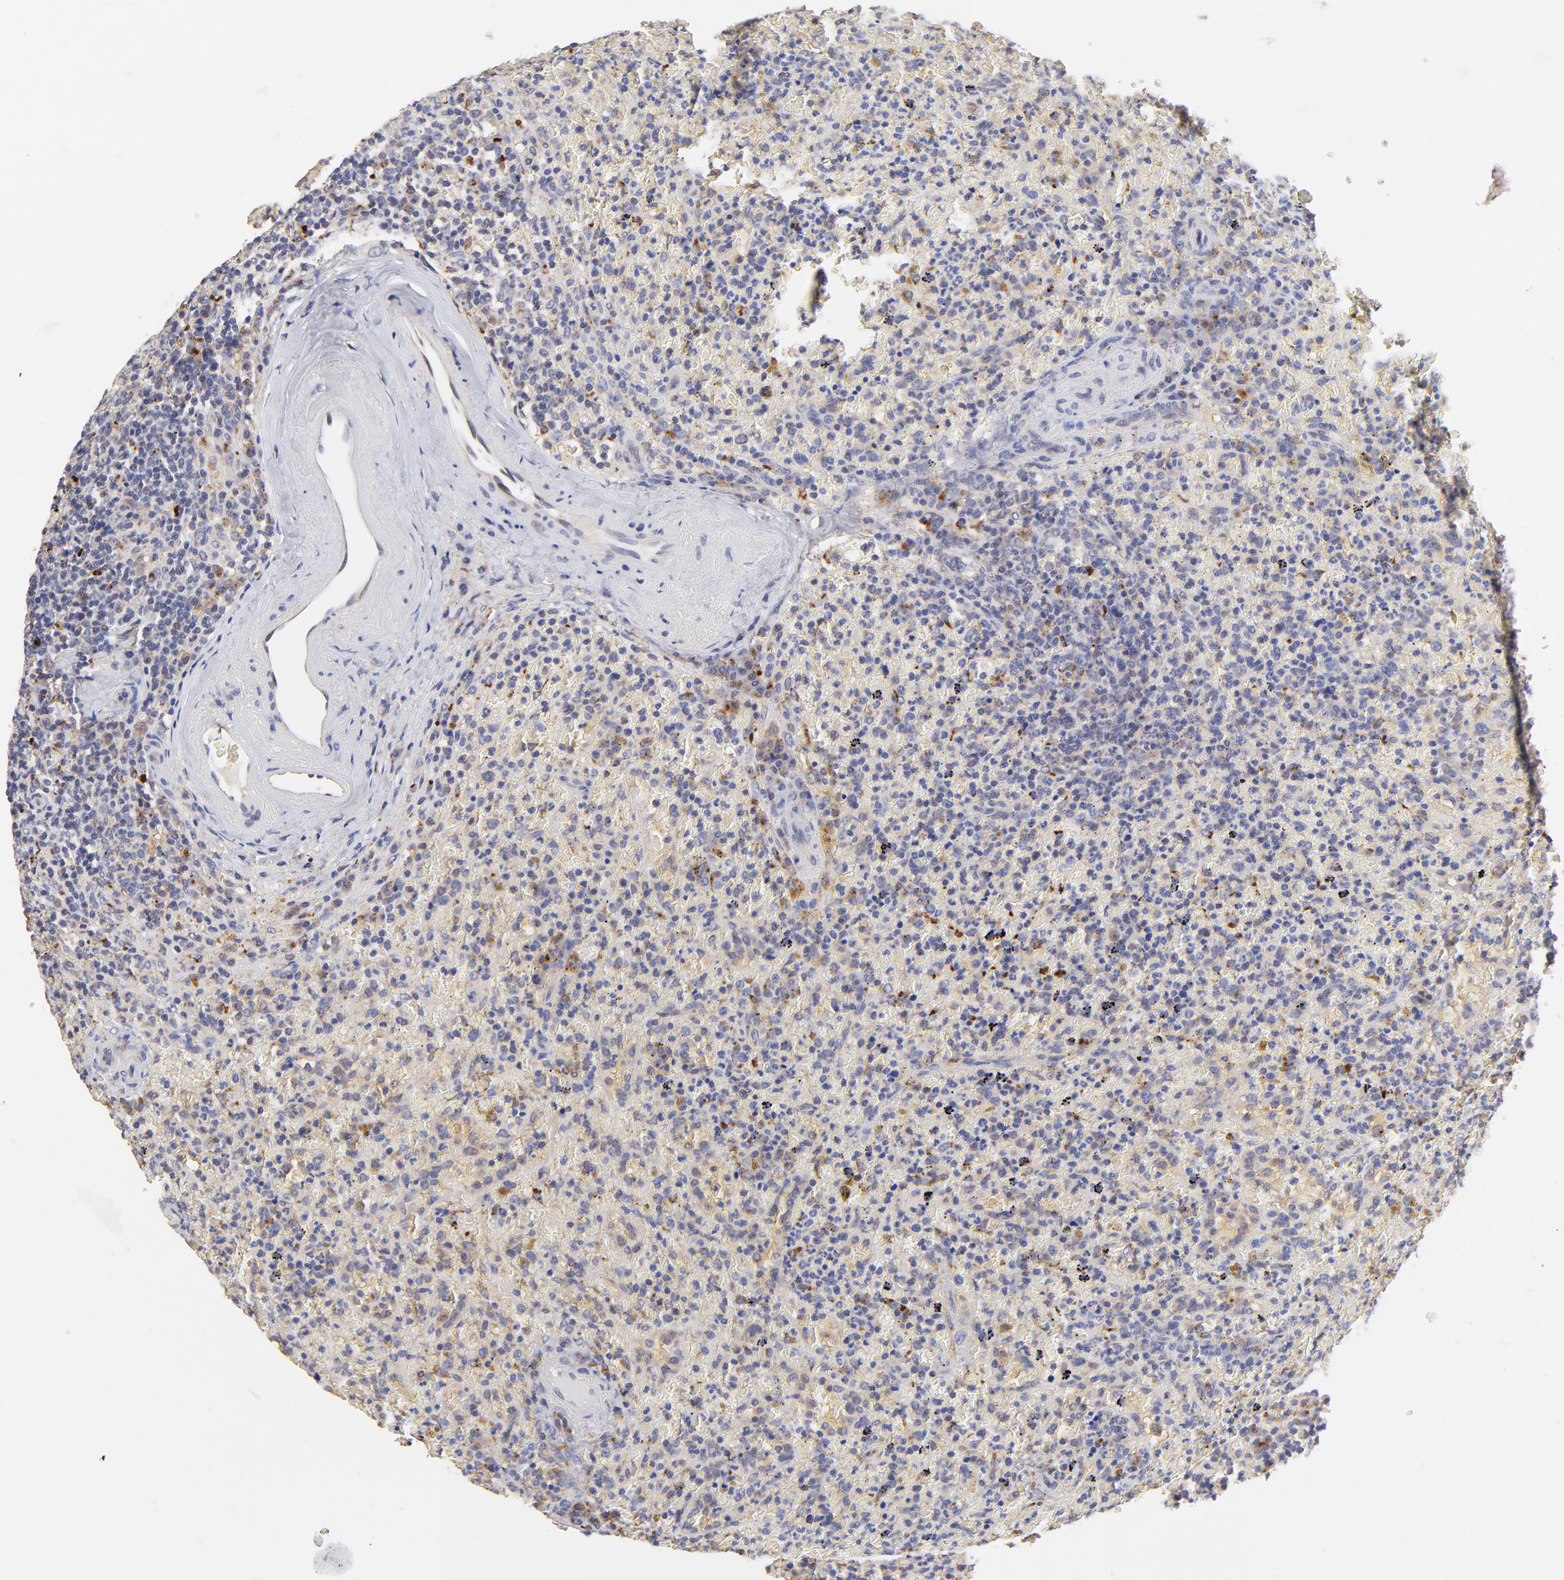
{"staining": {"intensity": "weak", "quantity": "<25%", "location": "cytoplasmic/membranous"}, "tissue": "lymphoma", "cell_type": "Tumor cells", "image_type": "cancer", "snomed": [{"axis": "morphology", "description": "Malignant lymphoma, non-Hodgkin's type, High grade"}, {"axis": "topography", "description": "Spleen"}, {"axis": "topography", "description": "Lymph node"}], "caption": "A micrograph of human lymphoma is negative for staining in tumor cells.", "gene": "PDE4B", "patient": {"sex": "female", "age": 70}}